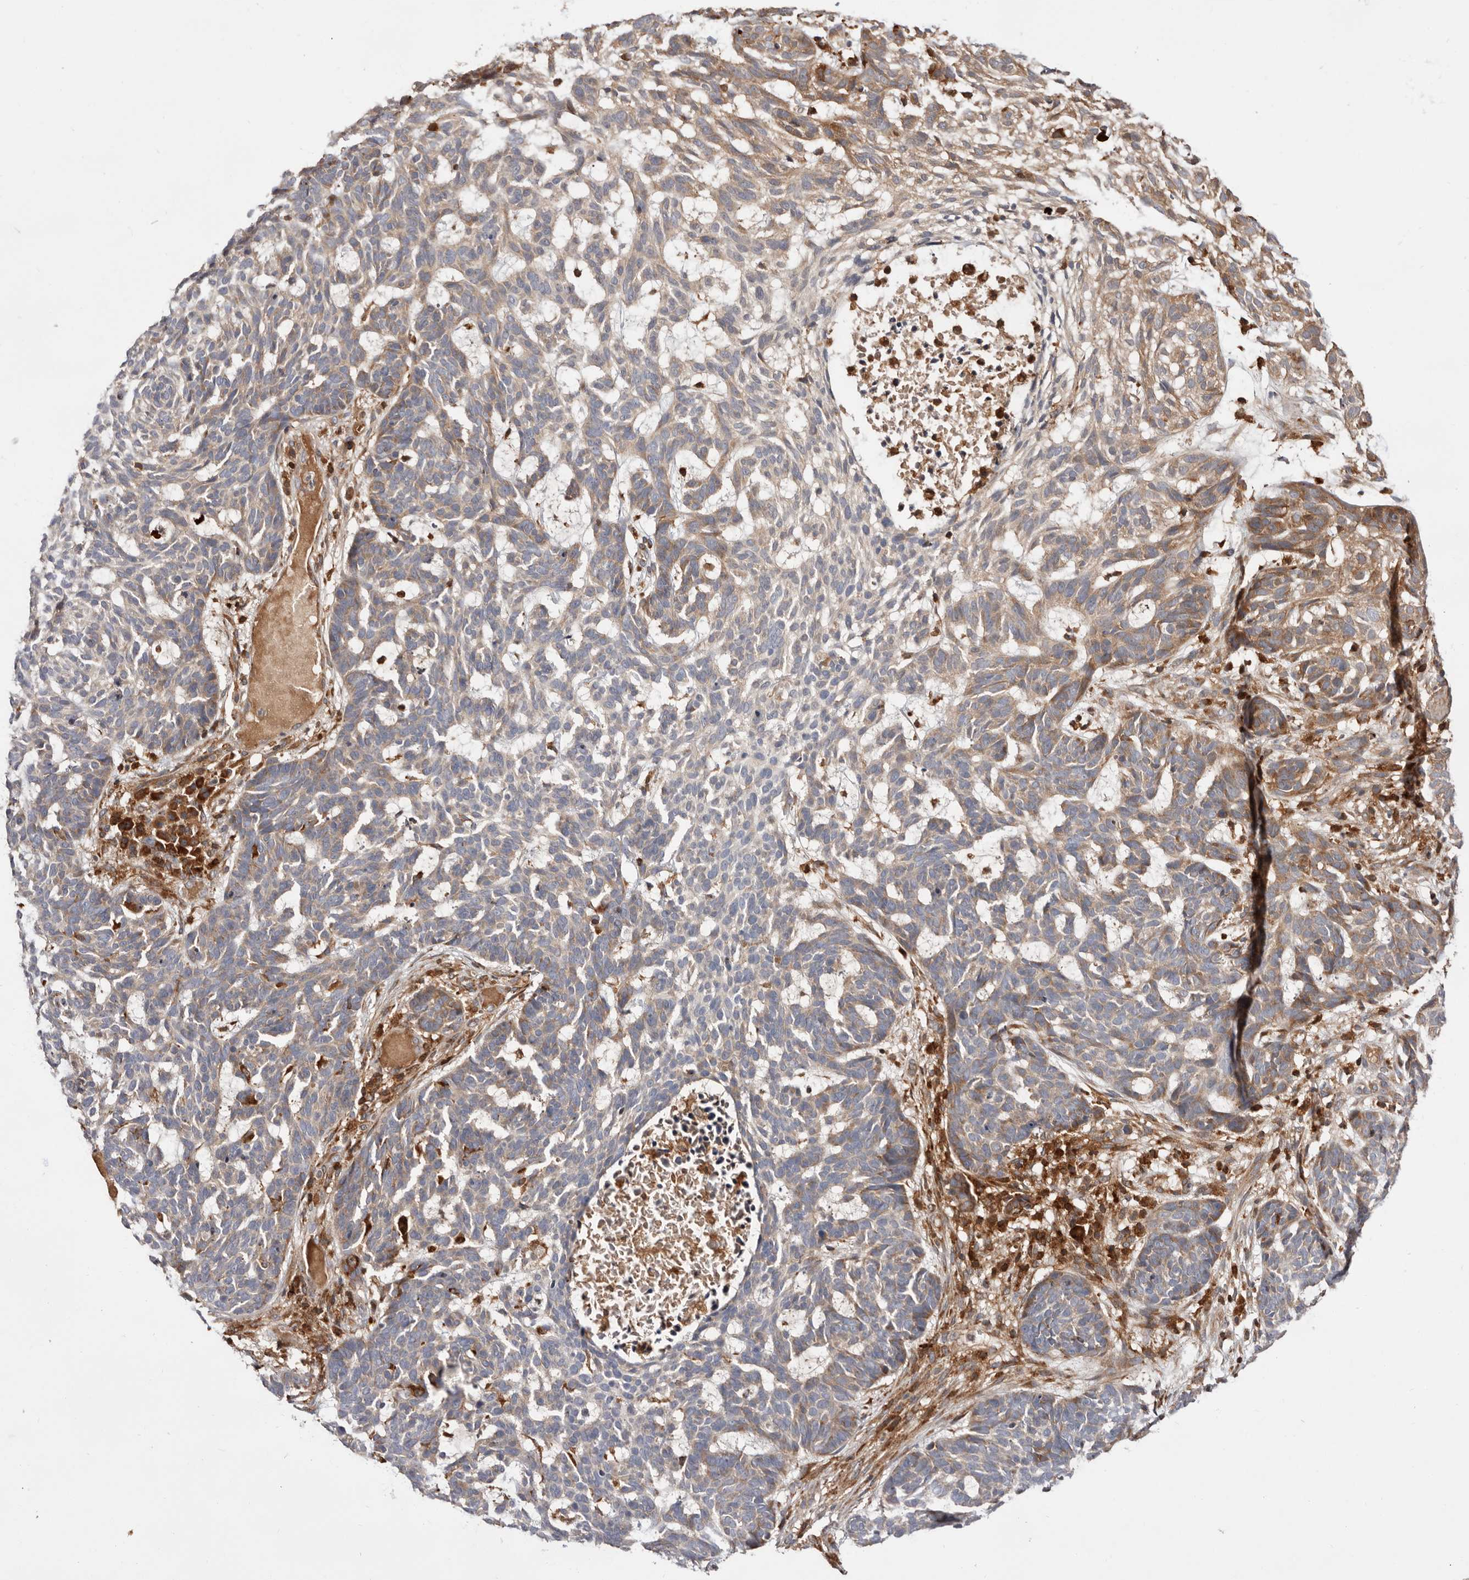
{"staining": {"intensity": "weak", "quantity": "25%-75%", "location": "cytoplasmic/membranous"}, "tissue": "skin cancer", "cell_type": "Tumor cells", "image_type": "cancer", "snomed": [{"axis": "morphology", "description": "Basal cell carcinoma"}, {"axis": "topography", "description": "Skin"}], "caption": "A high-resolution micrograph shows immunohistochemistry staining of skin basal cell carcinoma, which exhibits weak cytoplasmic/membranous expression in approximately 25%-75% of tumor cells.", "gene": "RNF213", "patient": {"sex": "male", "age": 85}}